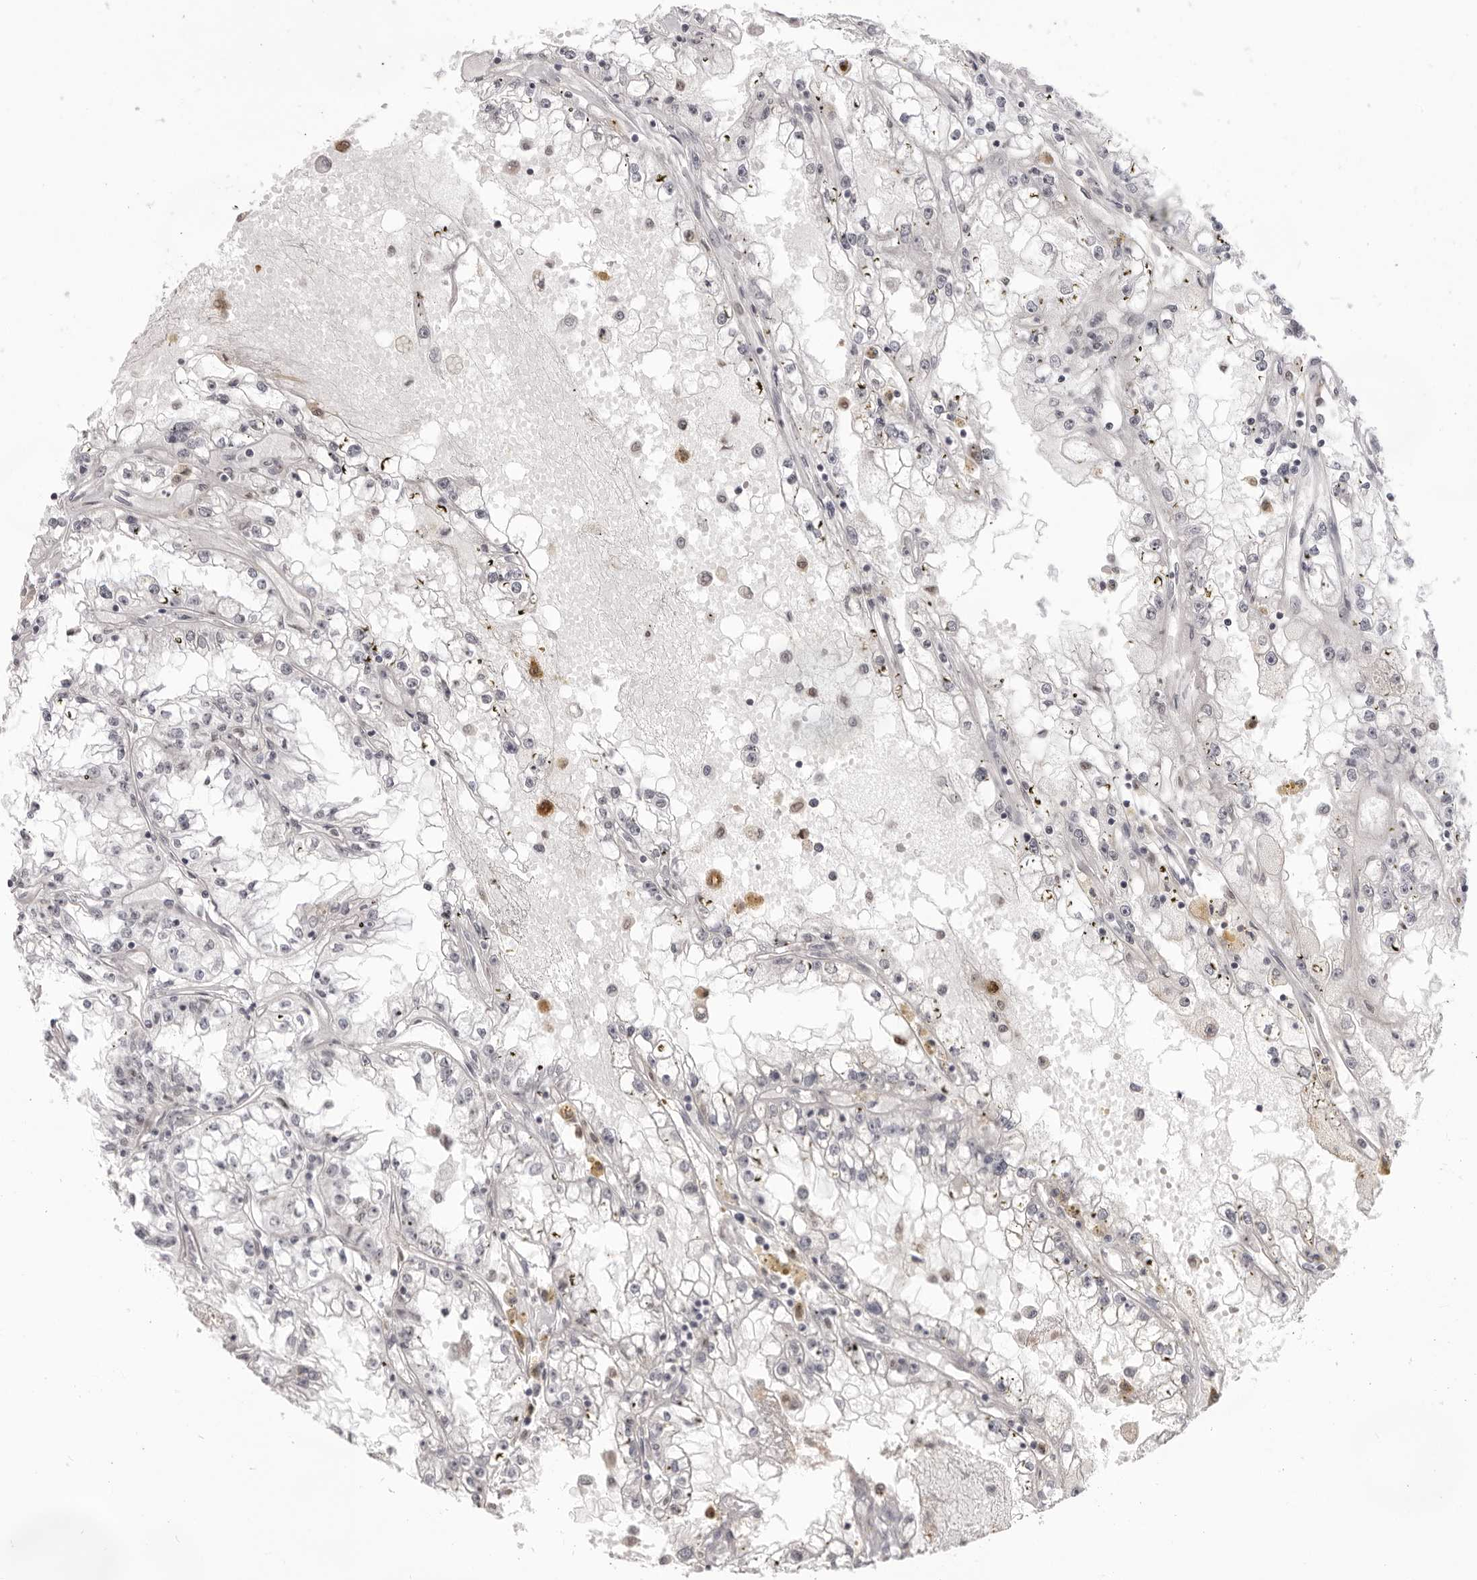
{"staining": {"intensity": "negative", "quantity": "none", "location": "none"}, "tissue": "renal cancer", "cell_type": "Tumor cells", "image_type": "cancer", "snomed": [{"axis": "morphology", "description": "Adenocarcinoma, NOS"}, {"axis": "topography", "description": "Kidney"}], "caption": "Renal cancer (adenocarcinoma) was stained to show a protein in brown. There is no significant positivity in tumor cells.", "gene": "SRGAP2", "patient": {"sex": "male", "age": 56}}